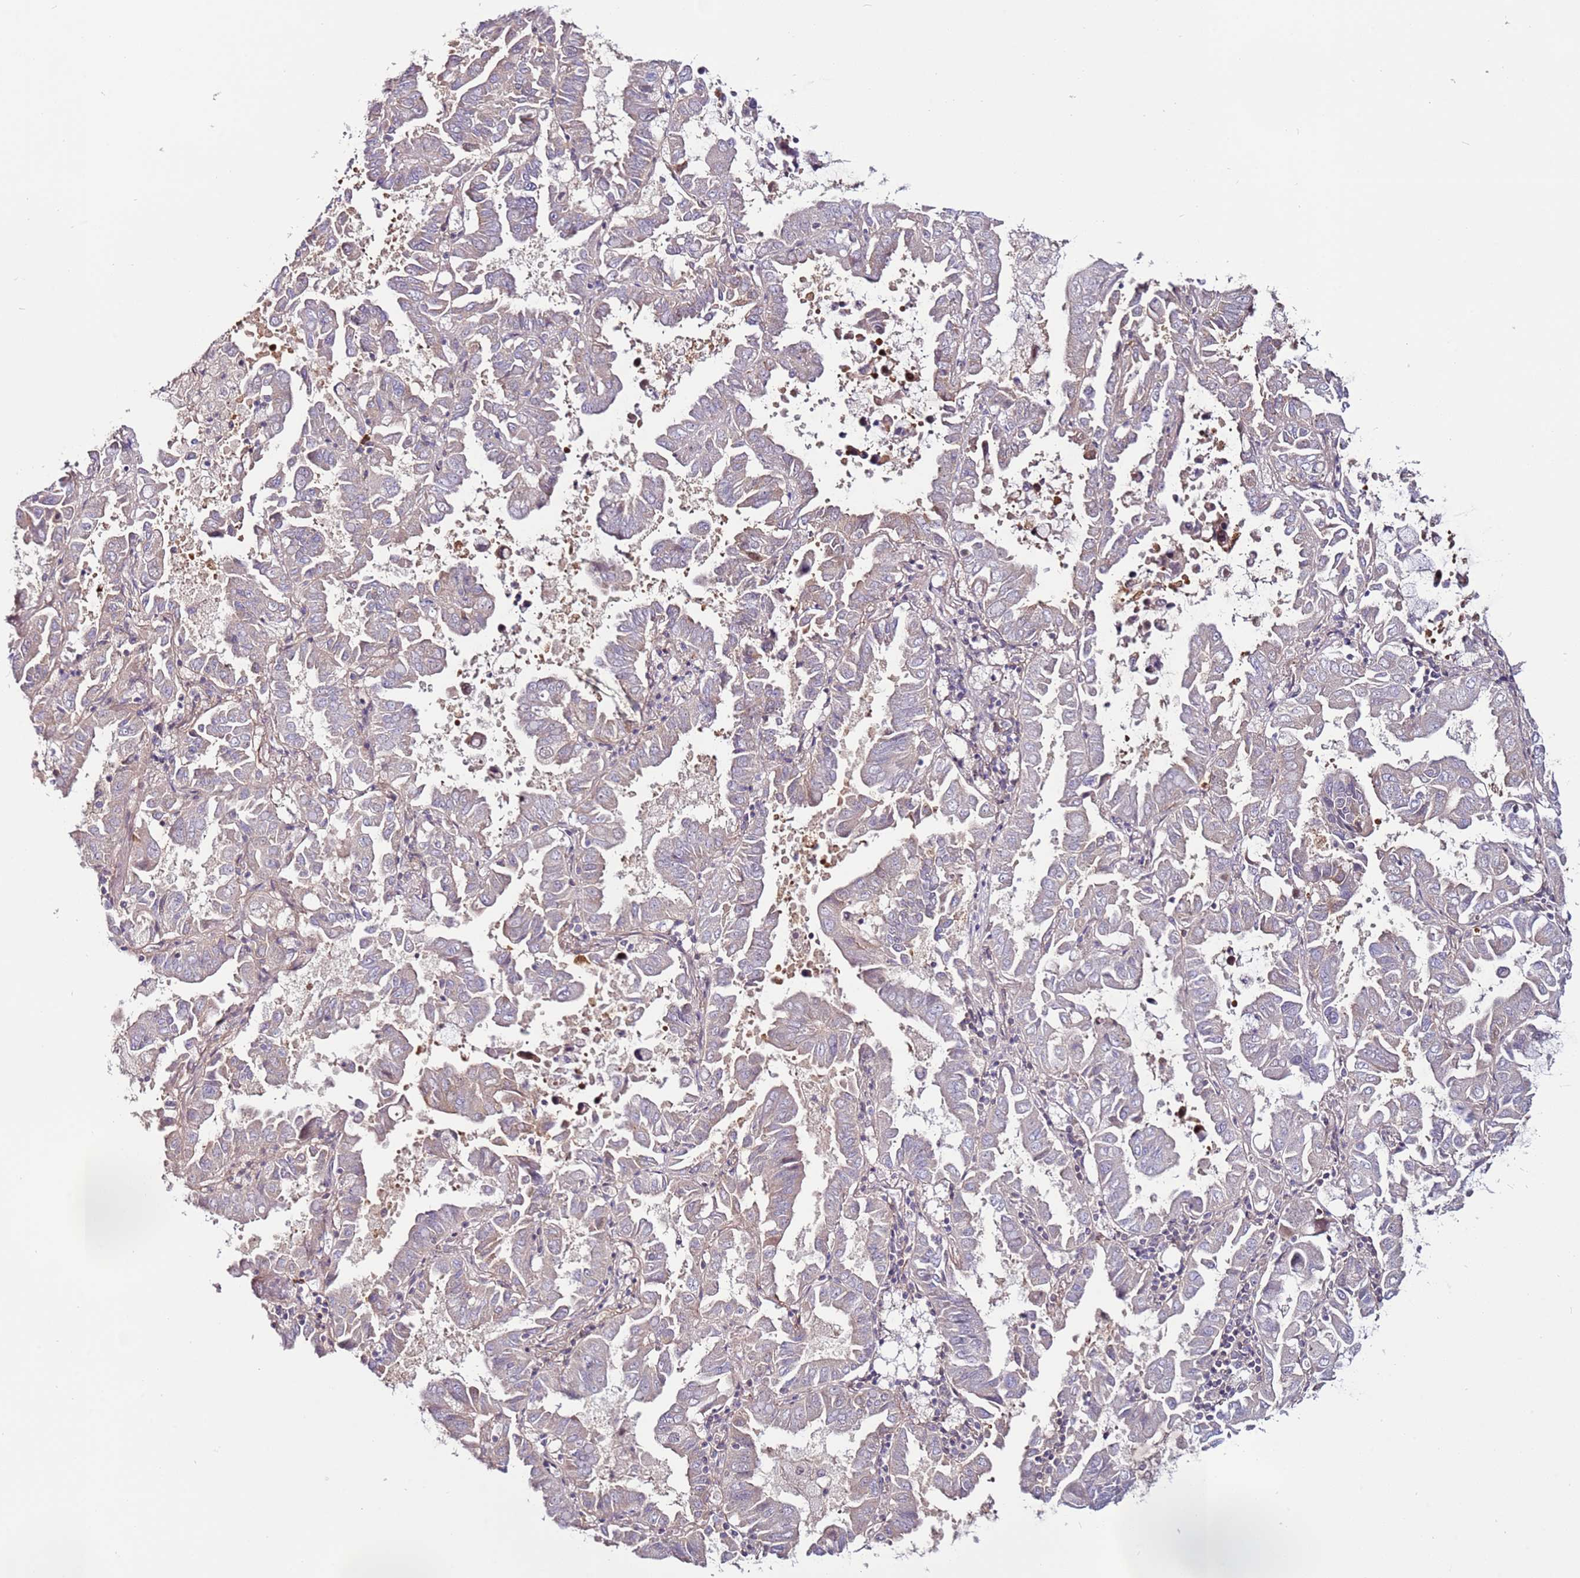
{"staining": {"intensity": "weak", "quantity": "<25%", "location": "cytoplasmic/membranous"}, "tissue": "lung cancer", "cell_type": "Tumor cells", "image_type": "cancer", "snomed": [{"axis": "morphology", "description": "Adenocarcinoma, NOS"}, {"axis": "topography", "description": "Lung"}], "caption": "Photomicrograph shows no protein positivity in tumor cells of adenocarcinoma (lung) tissue.", "gene": "MTG2", "patient": {"sex": "male", "age": 64}}